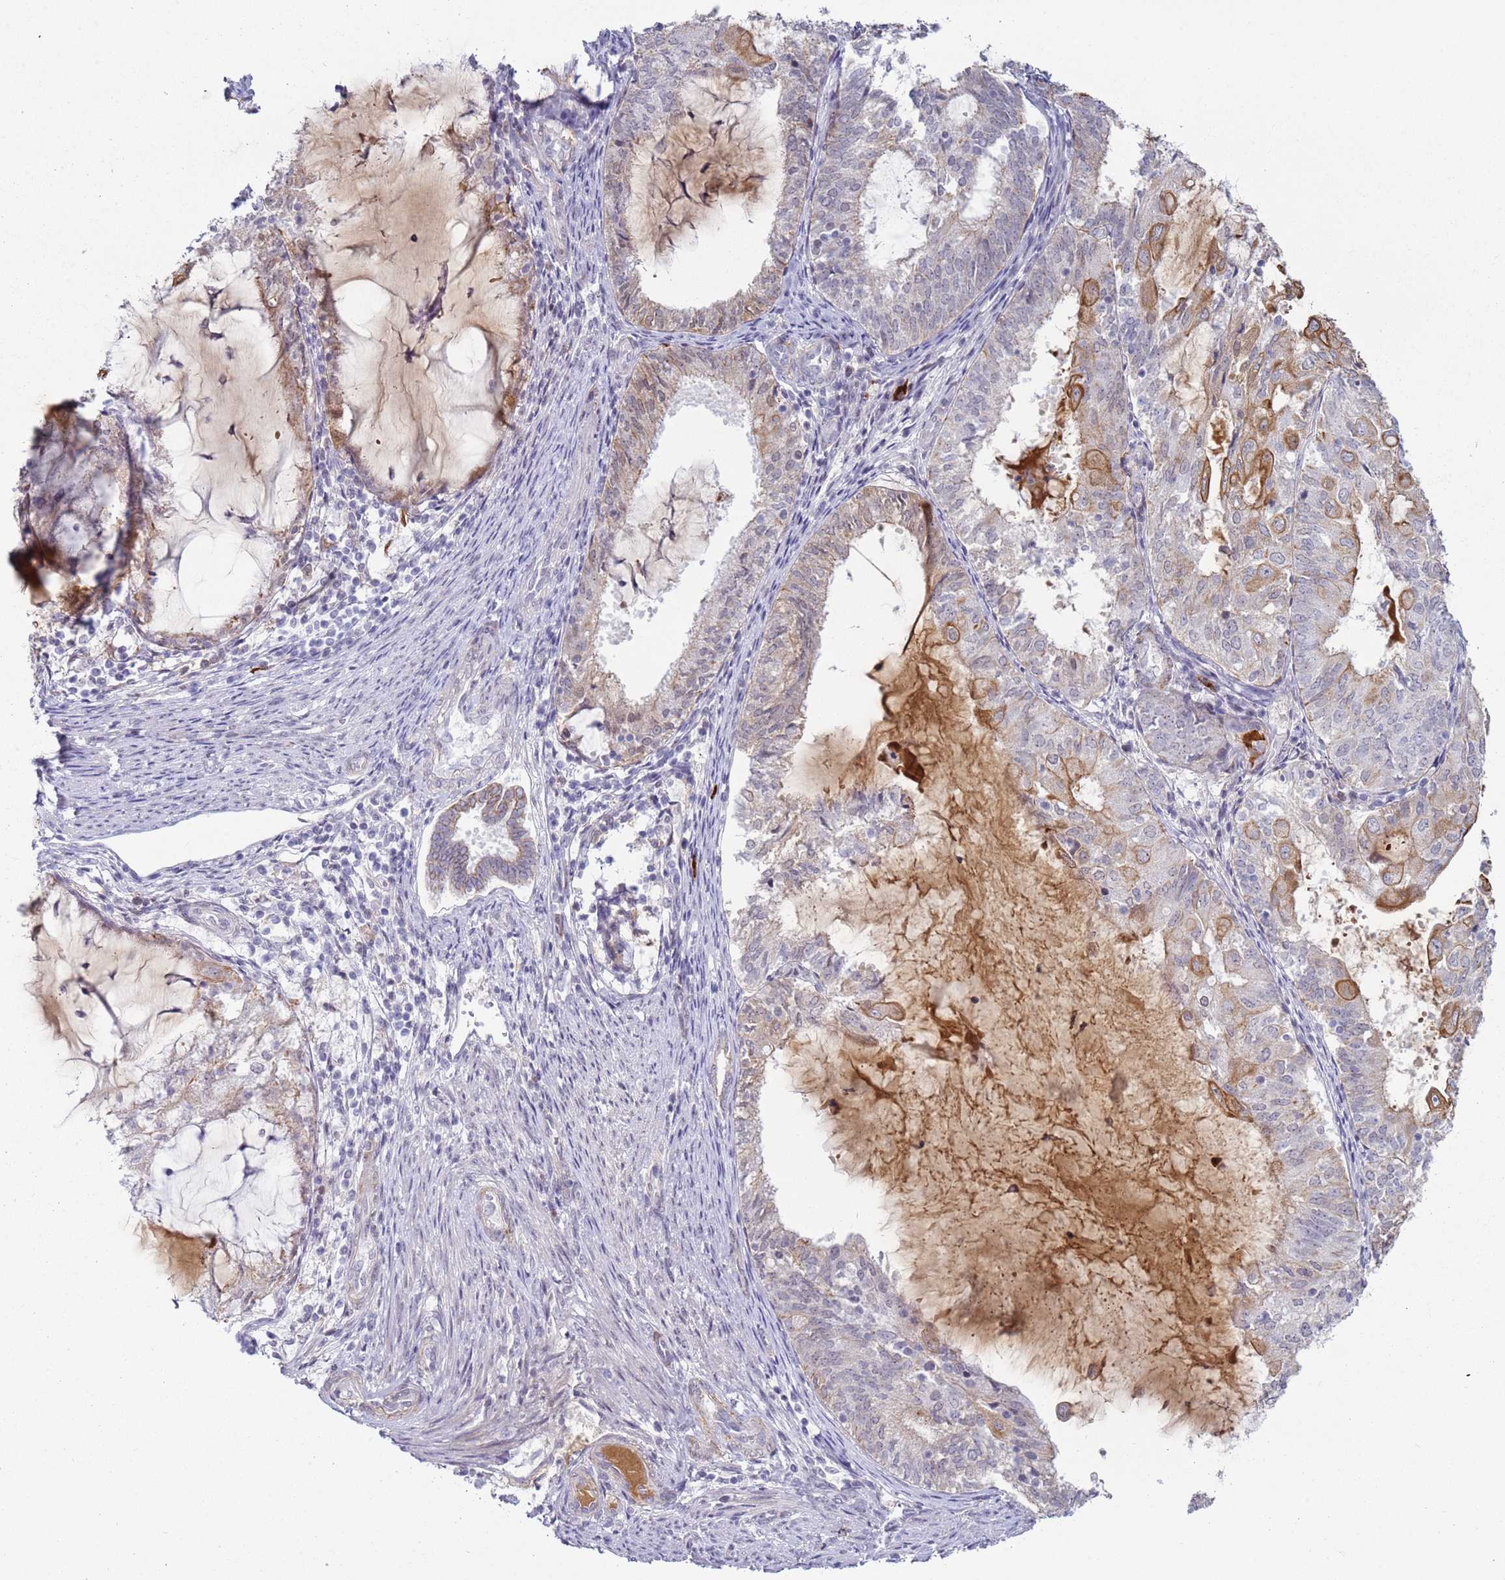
{"staining": {"intensity": "moderate", "quantity": "<25%", "location": "cytoplasmic/membranous"}, "tissue": "endometrial cancer", "cell_type": "Tumor cells", "image_type": "cancer", "snomed": [{"axis": "morphology", "description": "Adenocarcinoma, NOS"}, {"axis": "topography", "description": "Endometrium"}], "caption": "Human endometrial adenocarcinoma stained with a brown dye demonstrates moderate cytoplasmic/membranous positive expression in approximately <25% of tumor cells.", "gene": "NPAP1", "patient": {"sex": "female", "age": 81}}